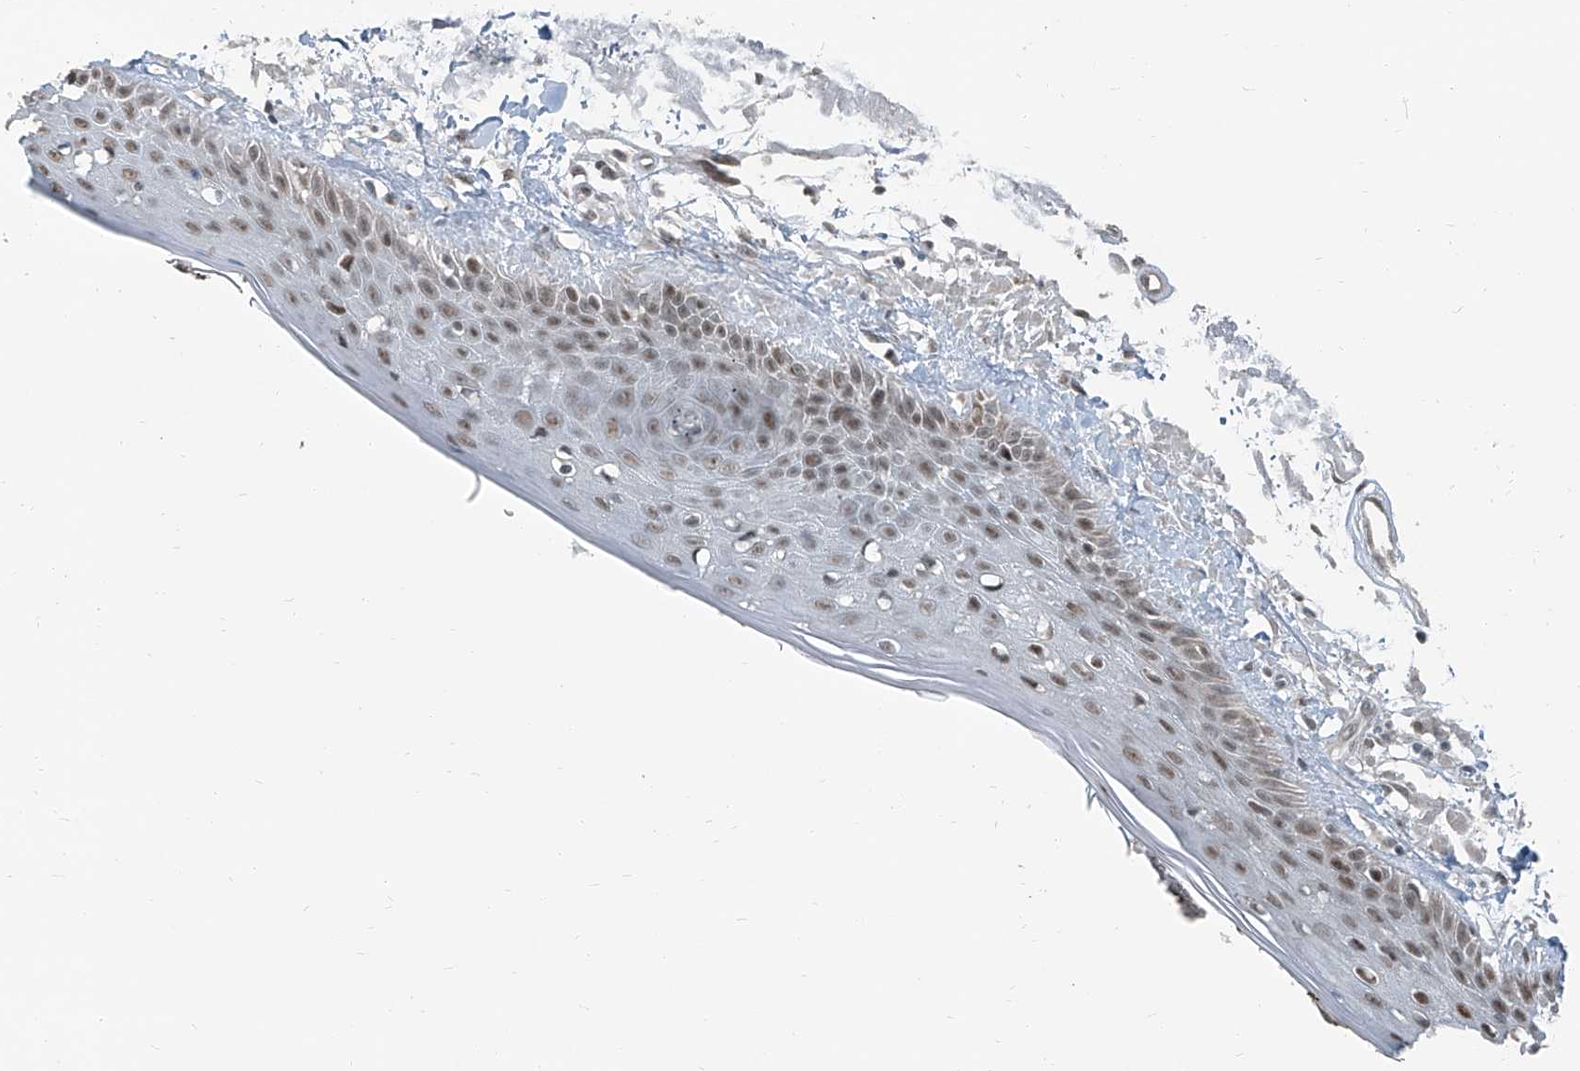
{"staining": {"intensity": "negative", "quantity": "none", "location": "none"}, "tissue": "skin", "cell_type": "Fibroblasts", "image_type": "normal", "snomed": [{"axis": "morphology", "description": "Normal tissue, NOS"}, {"axis": "topography", "description": "Skin"}, {"axis": "topography", "description": "Skeletal muscle"}], "caption": "Immunohistochemistry of normal skin shows no positivity in fibroblasts.", "gene": "ZNF570", "patient": {"sex": "male", "age": 83}}